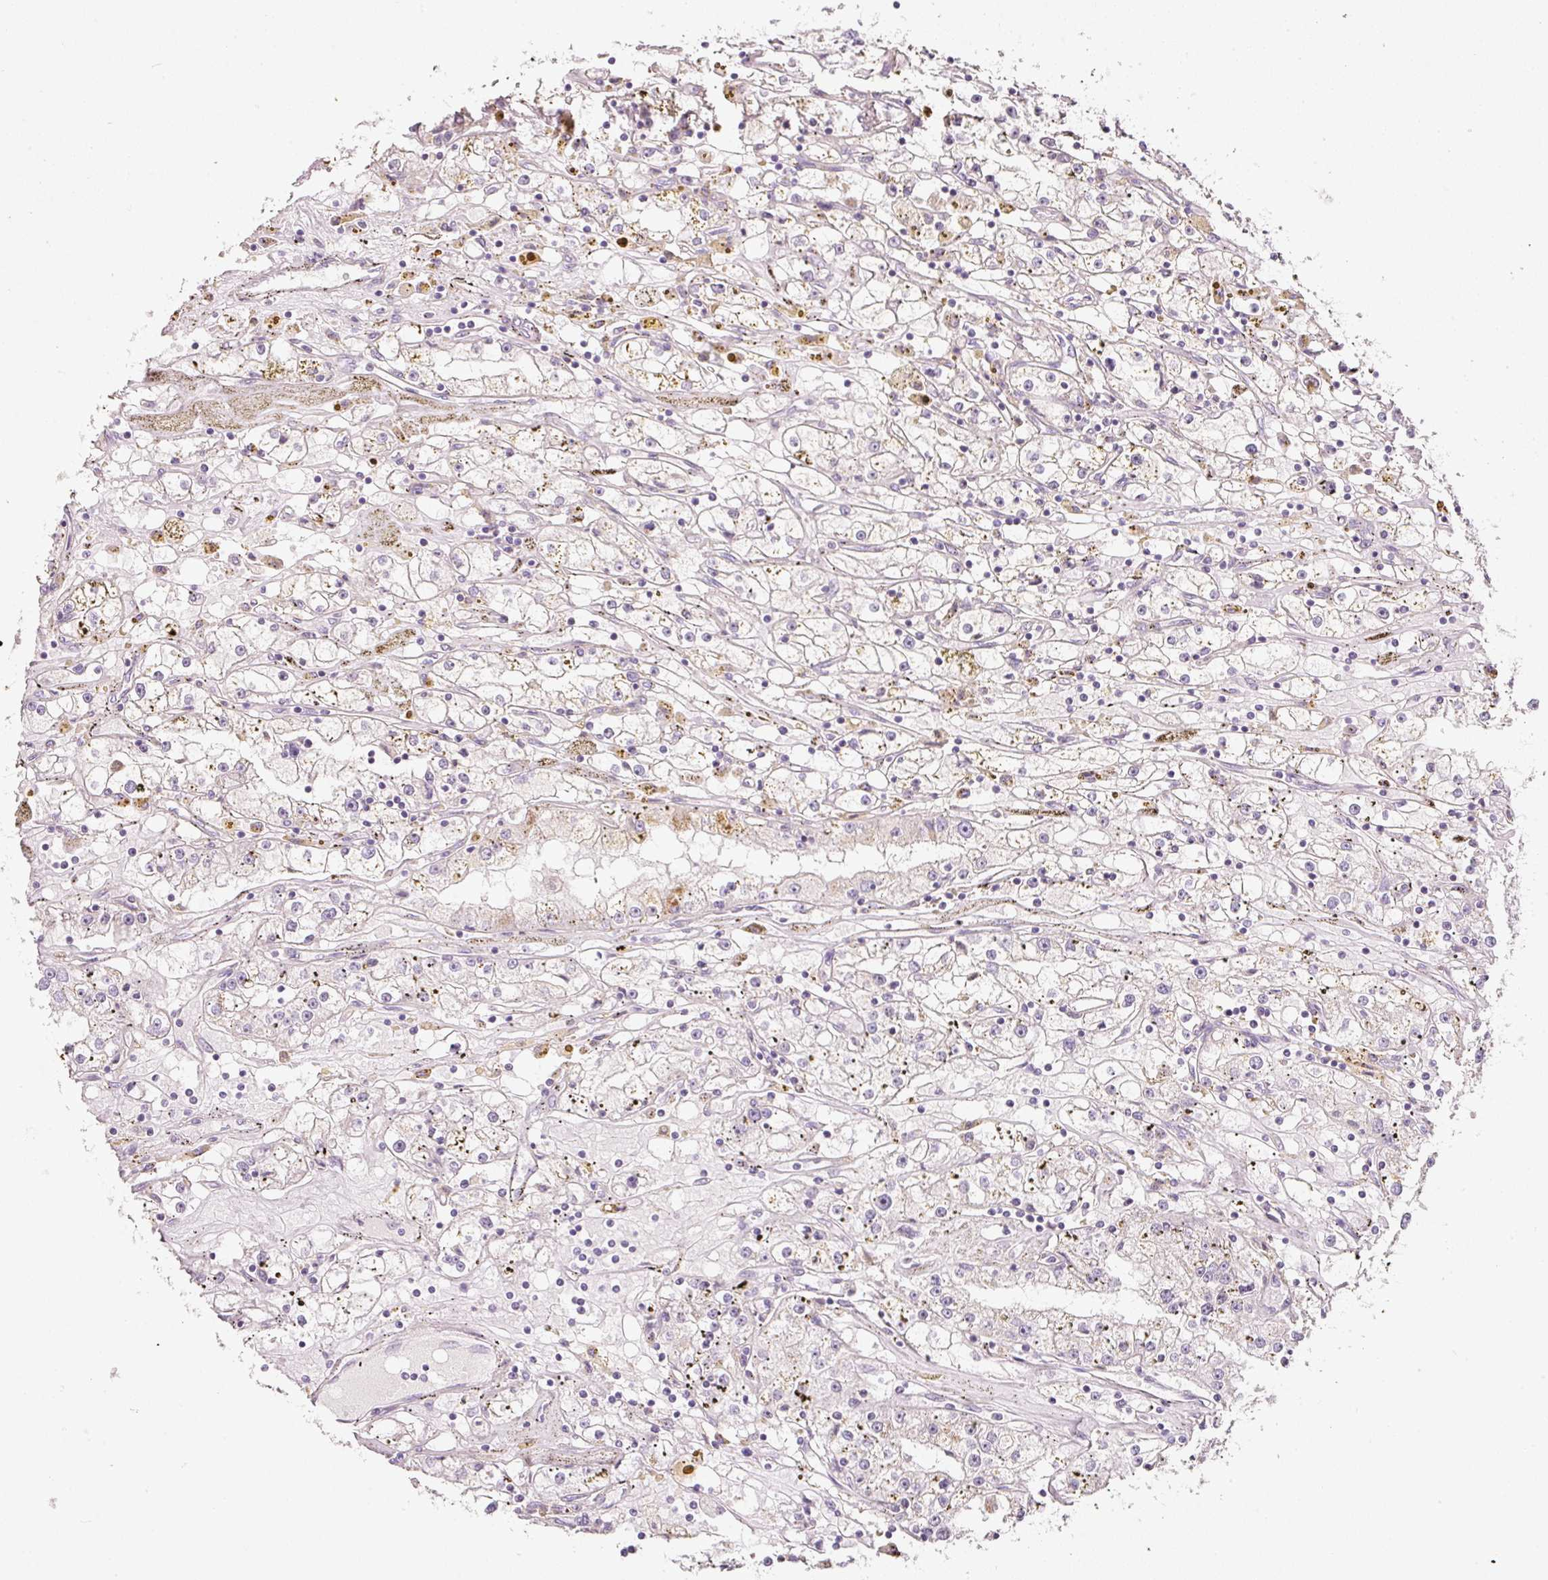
{"staining": {"intensity": "negative", "quantity": "none", "location": "none"}, "tissue": "renal cancer", "cell_type": "Tumor cells", "image_type": "cancer", "snomed": [{"axis": "morphology", "description": "Adenocarcinoma, NOS"}, {"axis": "topography", "description": "Kidney"}], "caption": "Immunohistochemistry (IHC) micrograph of neoplastic tissue: human renal adenocarcinoma stained with DAB shows no significant protein positivity in tumor cells.", "gene": "RNF167", "patient": {"sex": "male", "age": 56}}